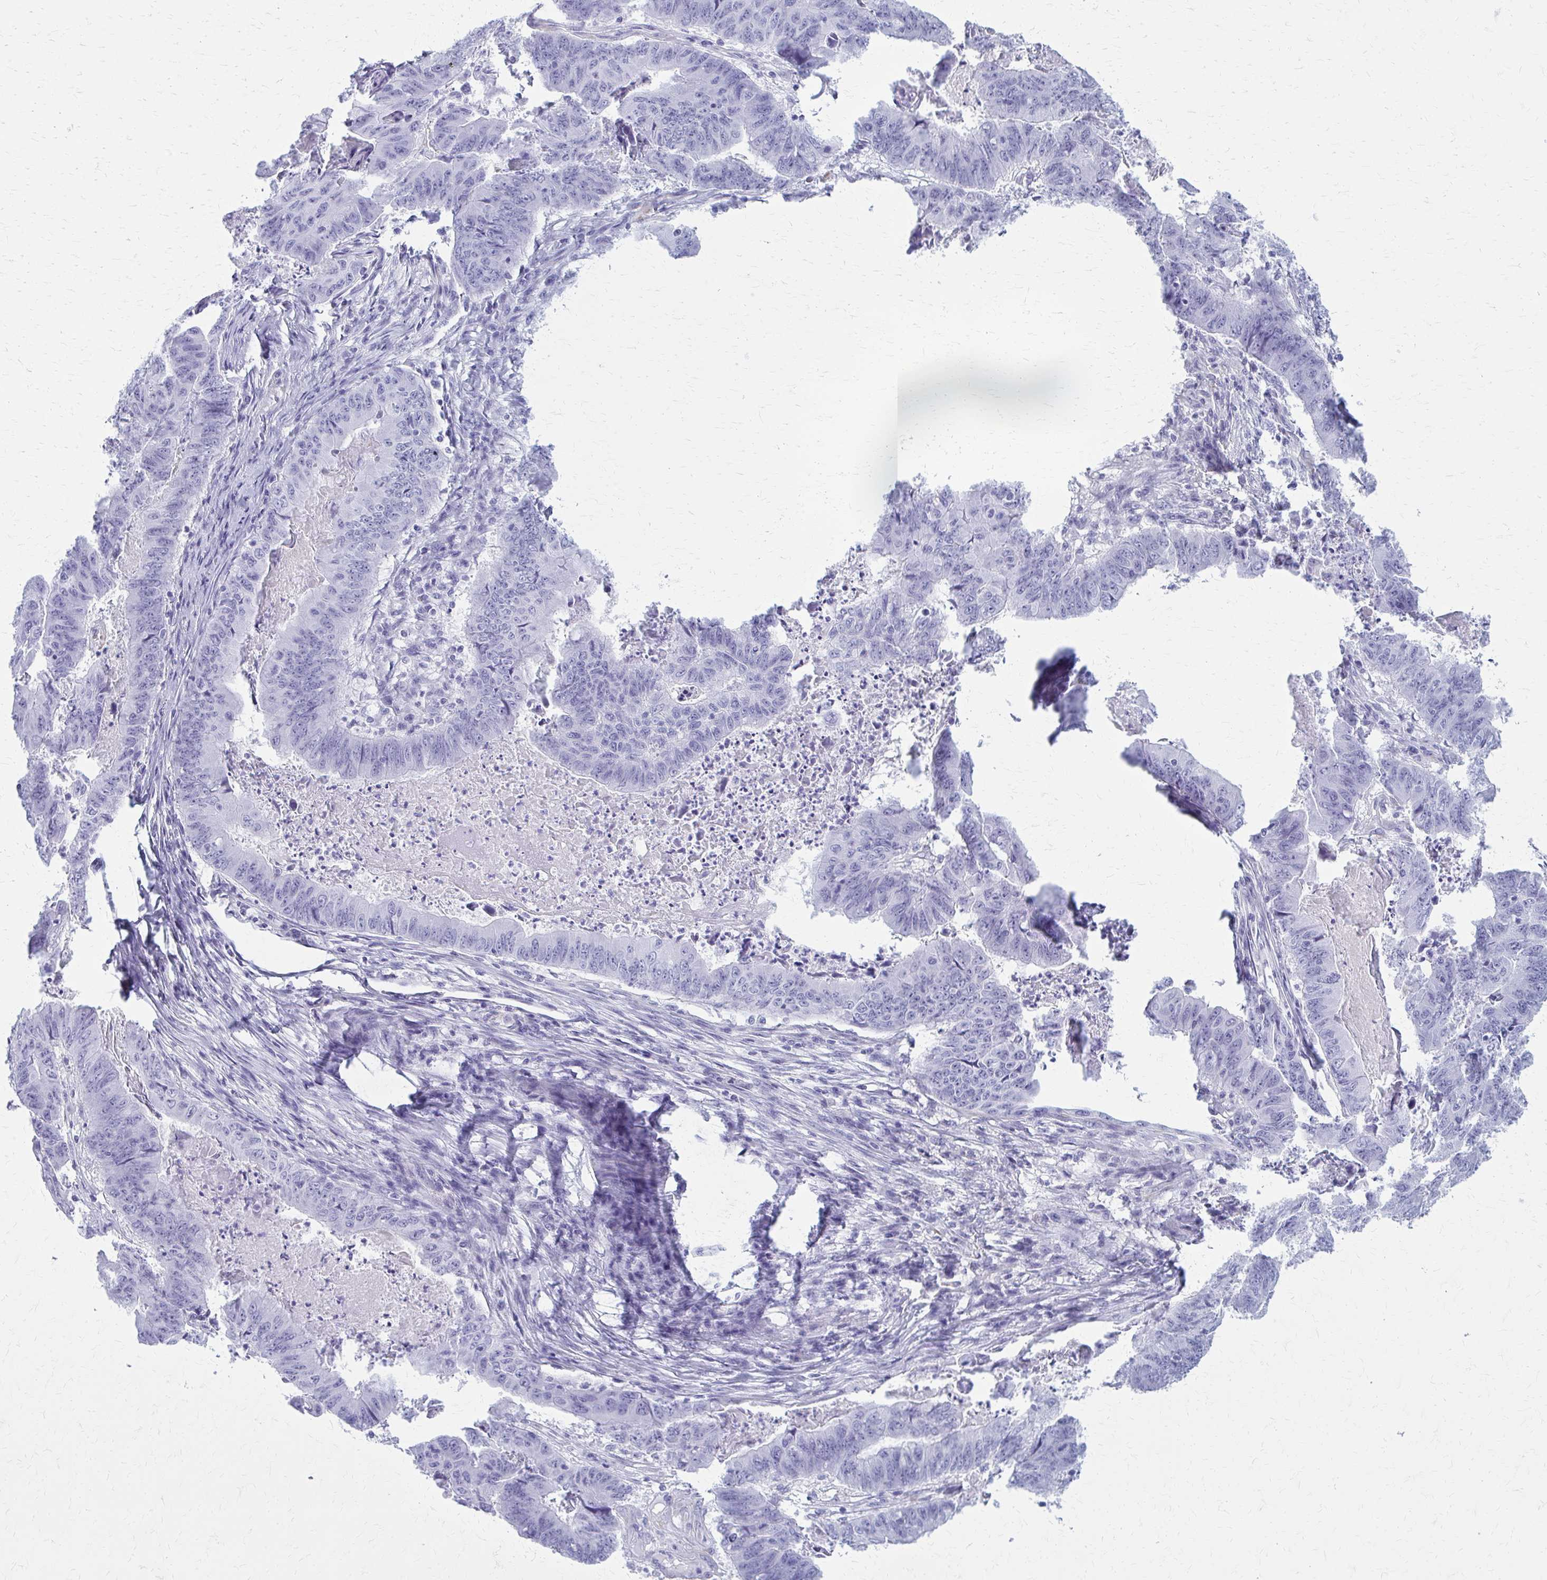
{"staining": {"intensity": "negative", "quantity": "none", "location": "none"}, "tissue": "stomach cancer", "cell_type": "Tumor cells", "image_type": "cancer", "snomed": [{"axis": "morphology", "description": "Adenocarcinoma, NOS"}, {"axis": "topography", "description": "Stomach, lower"}], "caption": "This is a image of IHC staining of stomach cancer, which shows no expression in tumor cells.", "gene": "GFAP", "patient": {"sex": "male", "age": 77}}